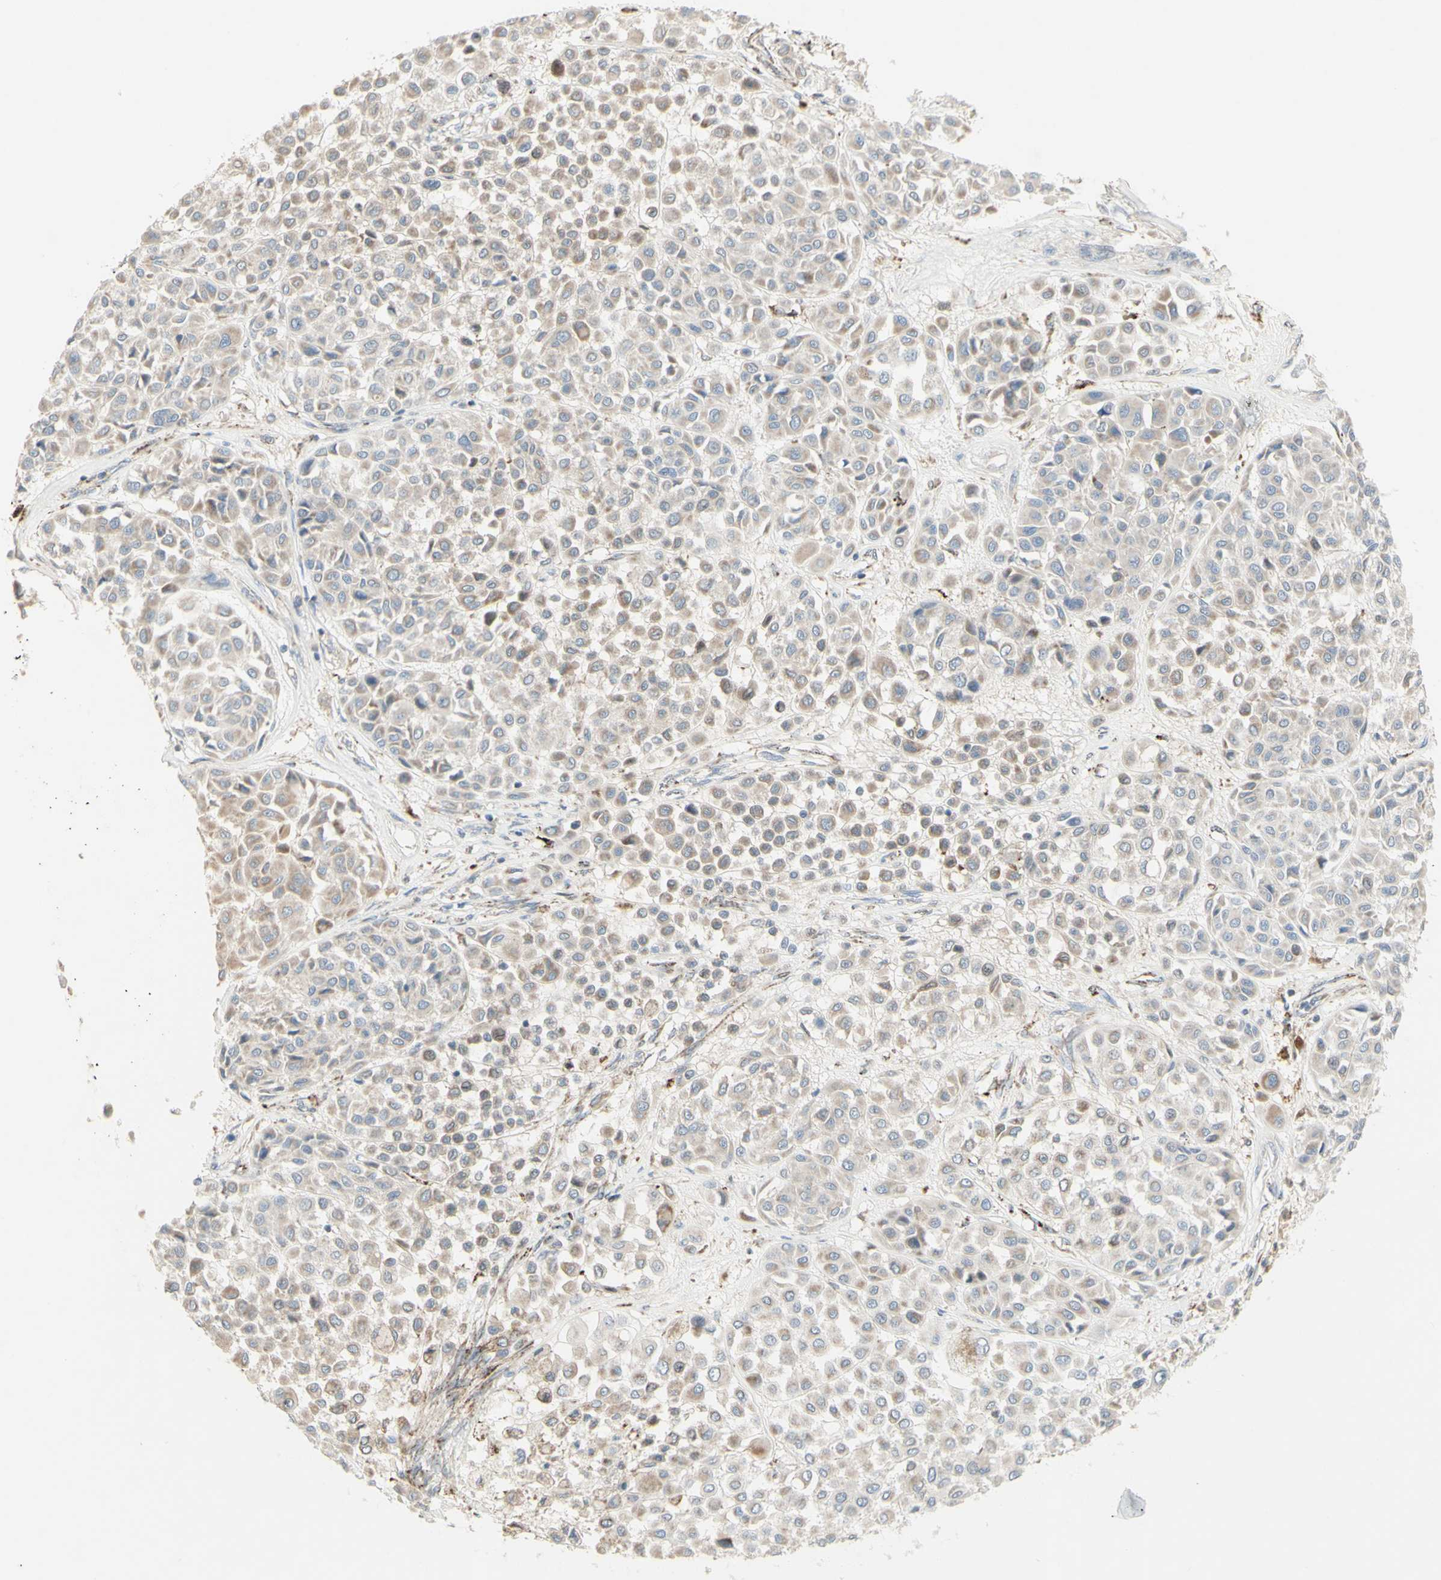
{"staining": {"intensity": "weak", "quantity": ">75%", "location": "cytoplasmic/membranous"}, "tissue": "melanoma", "cell_type": "Tumor cells", "image_type": "cancer", "snomed": [{"axis": "morphology", "description": "Malignant melanoma, Metastatic site"}, {"axis": "topography", "description": "Soft tissue"}], "caption": "Protein staining shows weak cytoplasmic/membranous positivity in approximately >75% of tumor cells in melanoma.", "gene": "CNTNAP1", "patient": {"sex": "male", "age": 41}}